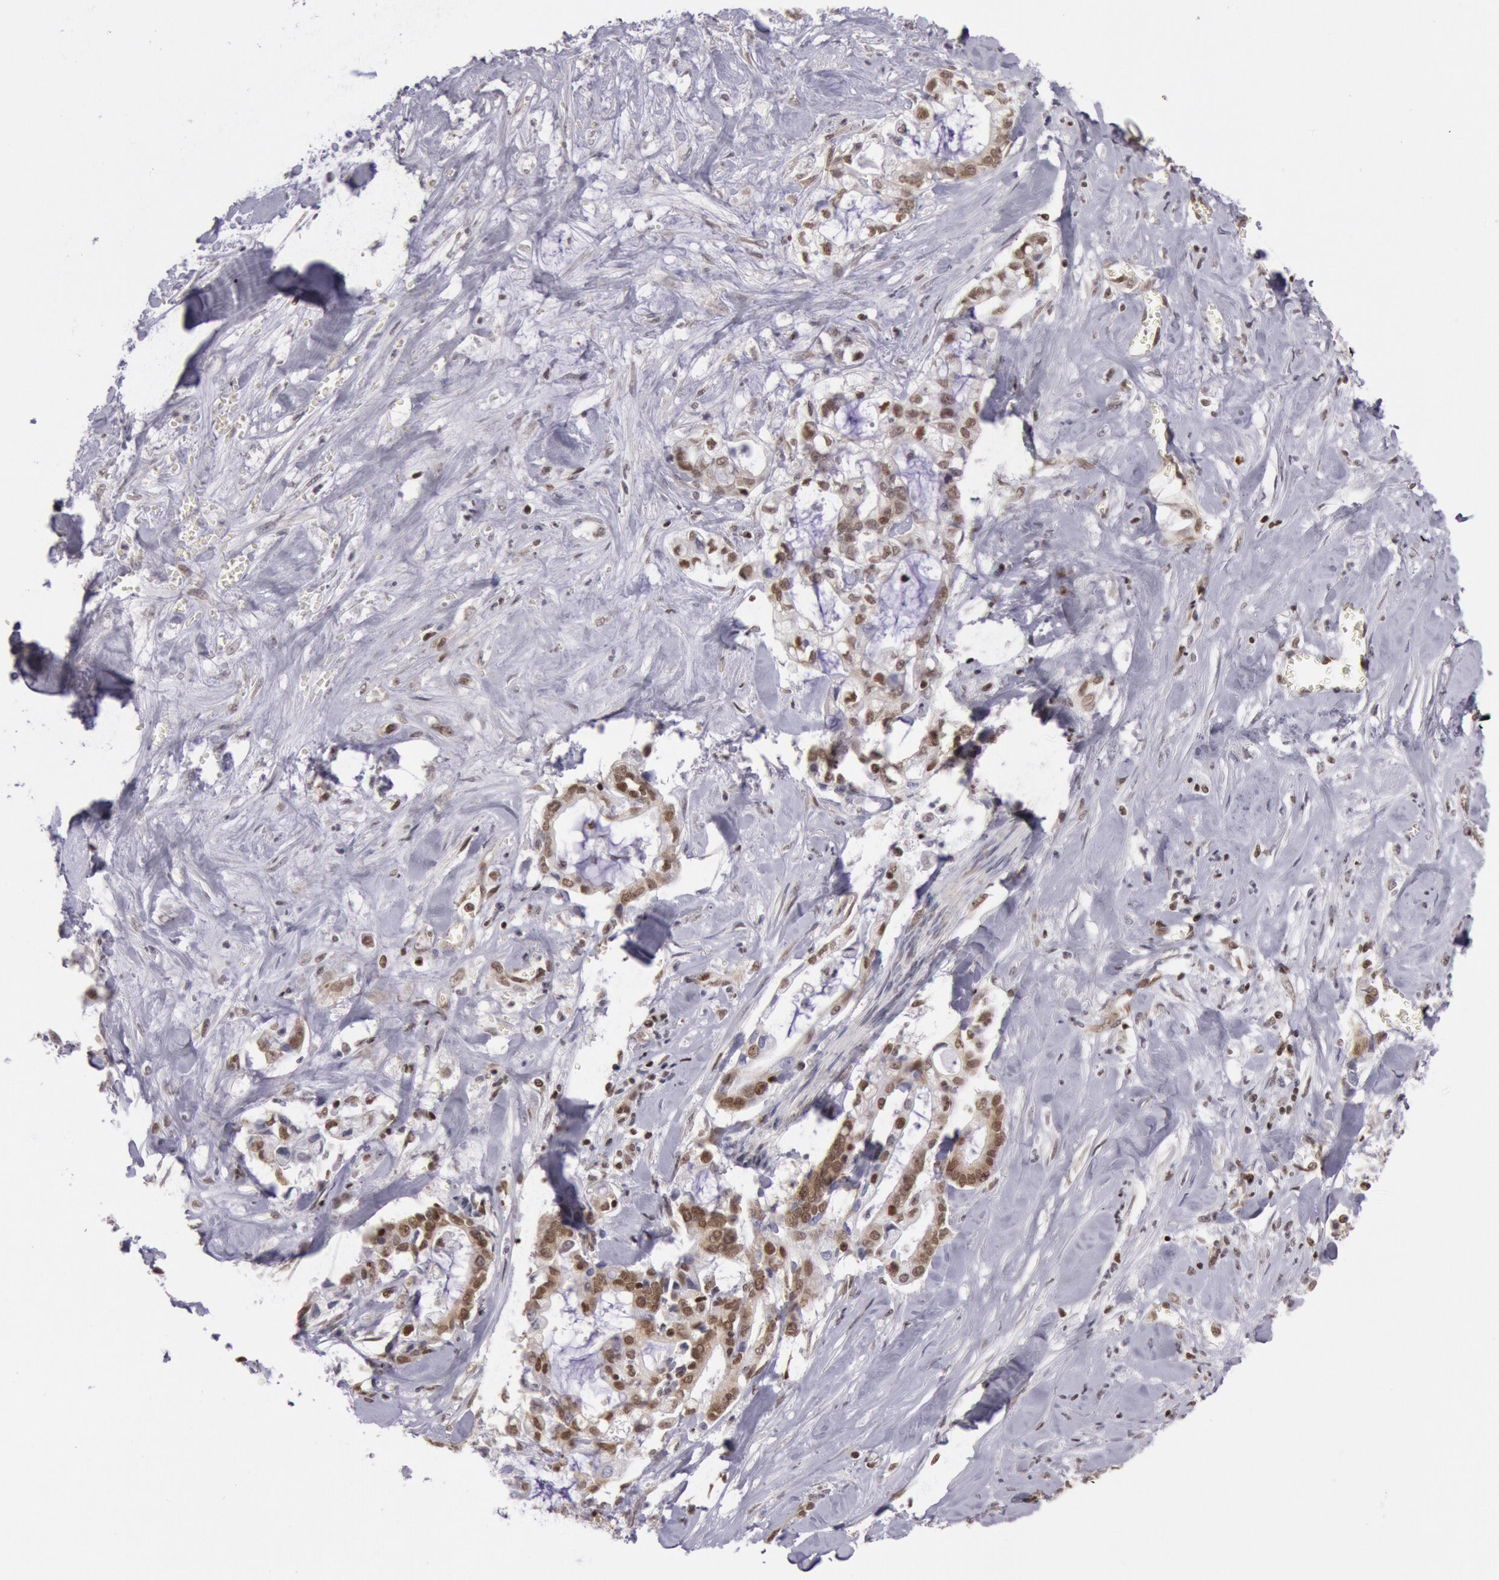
{"staining": {"intensity": "moderate", "quantity": ">75%", "location": "nuclear"}, "tissue": "liver cancer", "cell_type": "Tumor cells", "image_type": "cancer", "snomed": [{"axis": "morphology", "description": "Cholangiocarcinoma"}, {"axis": "topography", "description": "Liver"}], "caption": "Liver cancer (cholangiocarcinoma) tissue reveals moderate nuclear expression in about >75% of tumor cells The protein of interest is shown in brown color, while the nuclei are stained blue.", "gene": "NKAP", "patient": {"sex": "male", "age": 57}}